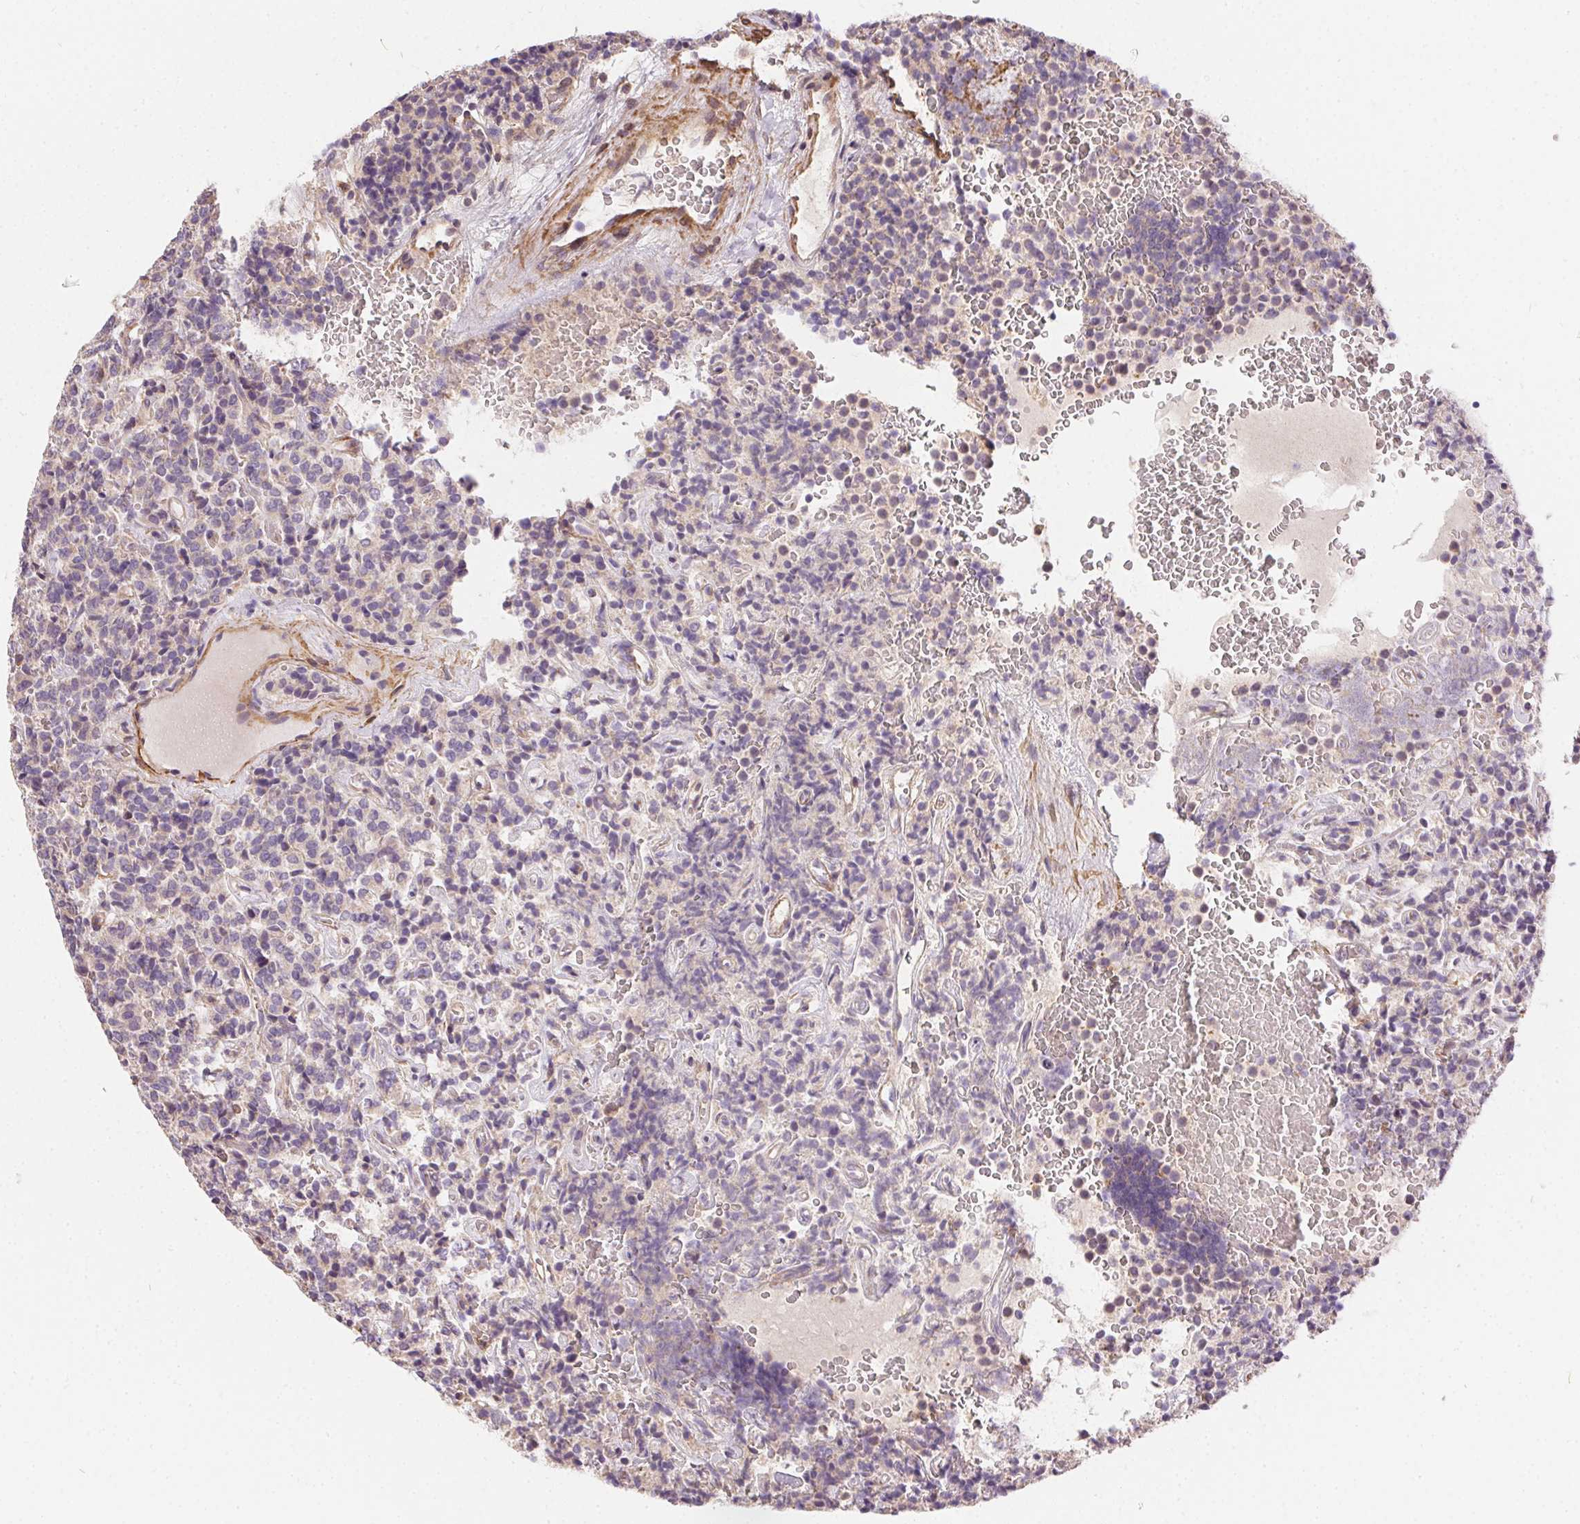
{"staining": {"intensity": "negative", "quantity": "none", "location": "none"}, "tissue": "carcinoid", "cell_type": "Tumor cells", "image_type": "cancer", "snomed": [{"axis": "morphology", "description": "Carcinoid, malignant, NOS"}, {"axis": "topography", "description": "Pancreas"}], "caption": "An image of carcinoid stained for a protein displays no brown staining in tumor cells.", "gene": "REV3L", "patient": {"sex": "male", "age": 36}}